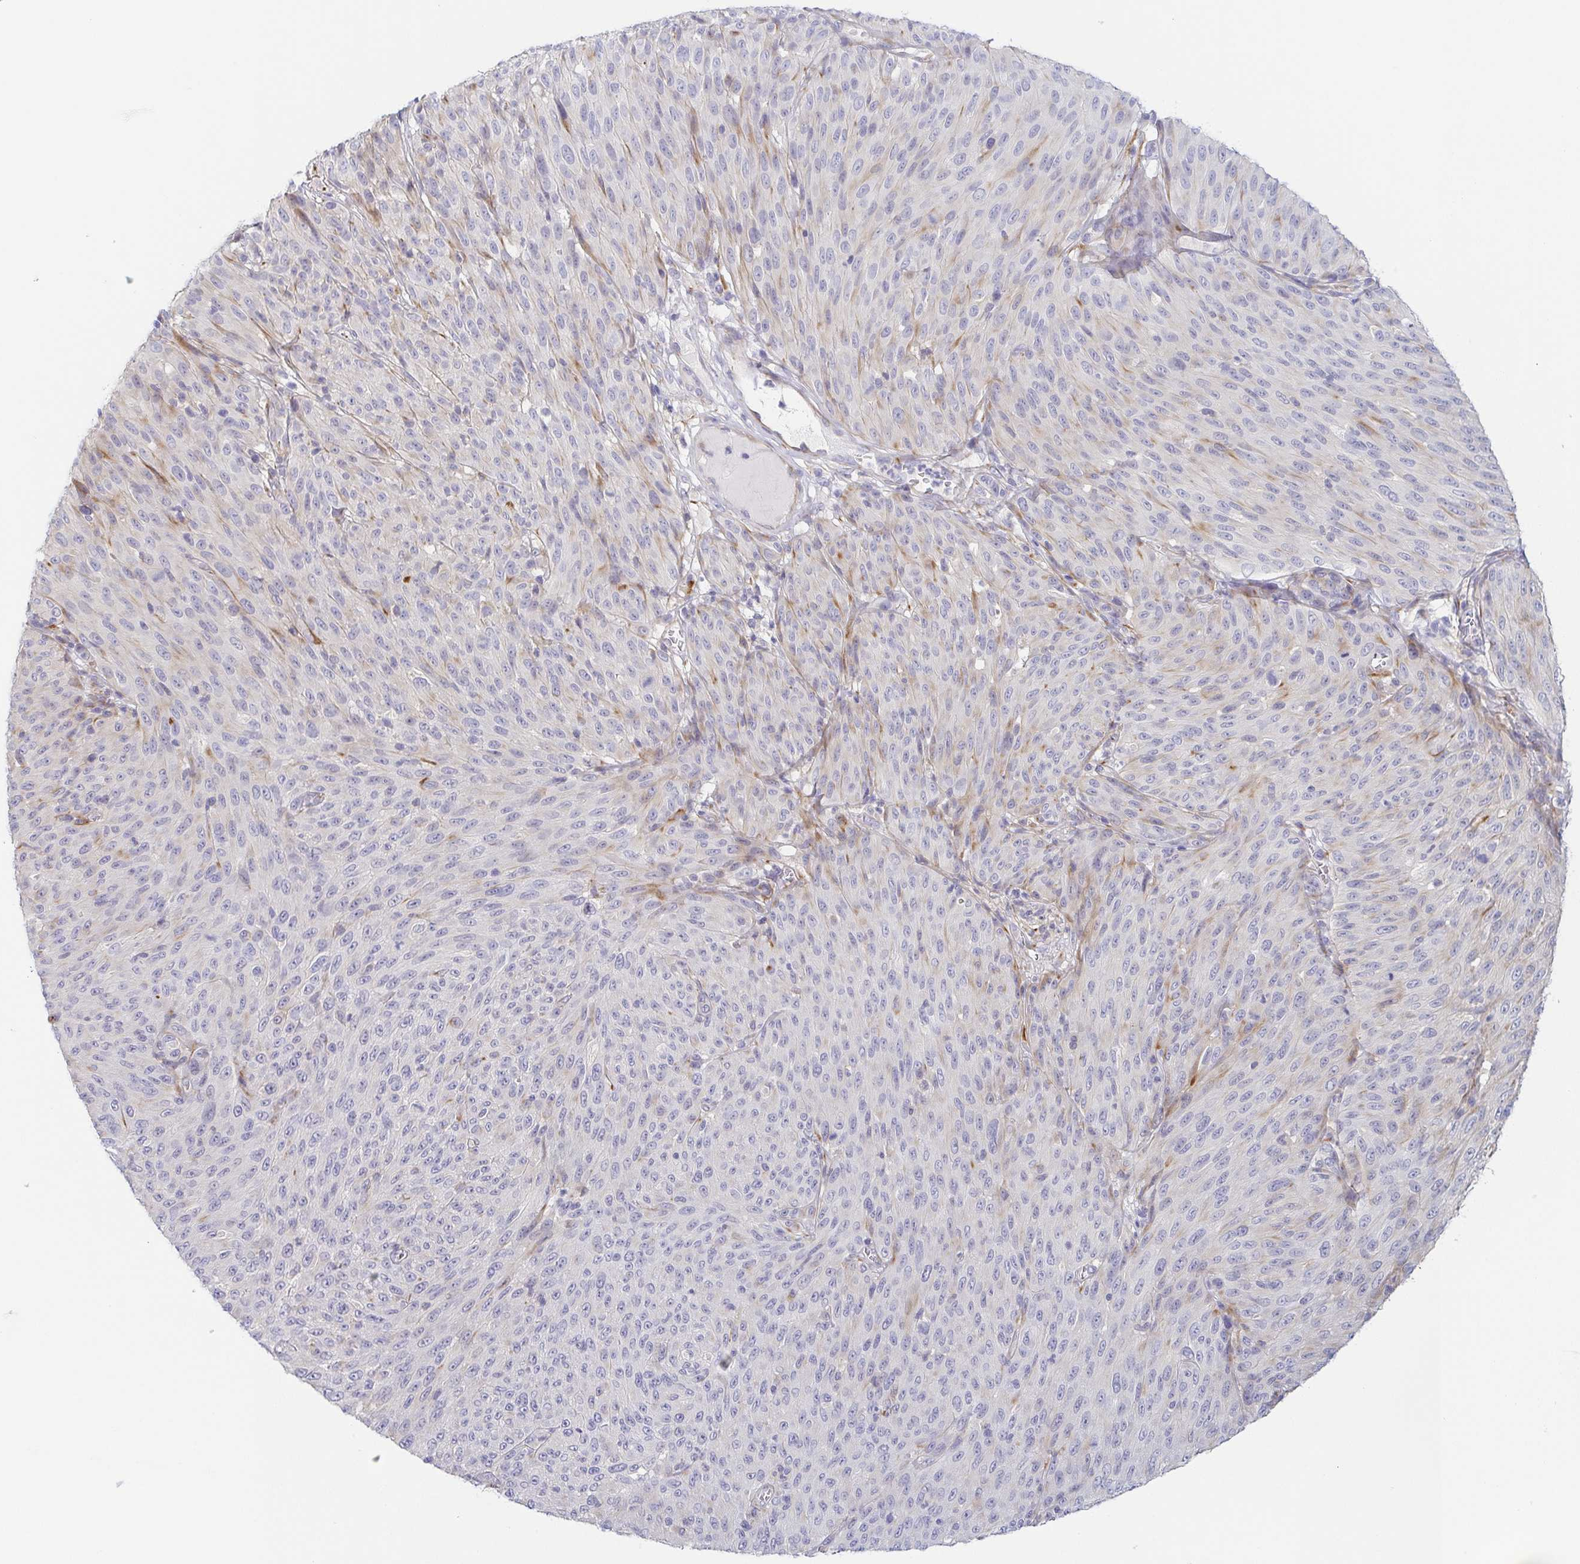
{"staining": {"intensity": "negative", "quantity": "none", "location": "none"}, "tissue": "melanoma", "cell_type": "Tumor cells", "image_type": "cancer", "snomed": [{"axis": "morphology", "description": "Malignant melanoma, NOS"}, {"axis": "topography", "description": "Skin"}], "caption": "Tumor cells are negative for brown protein staining in malignant melanoma.", "gene": "COL17A1", "patient": {"sex": "male", "age": 85}}